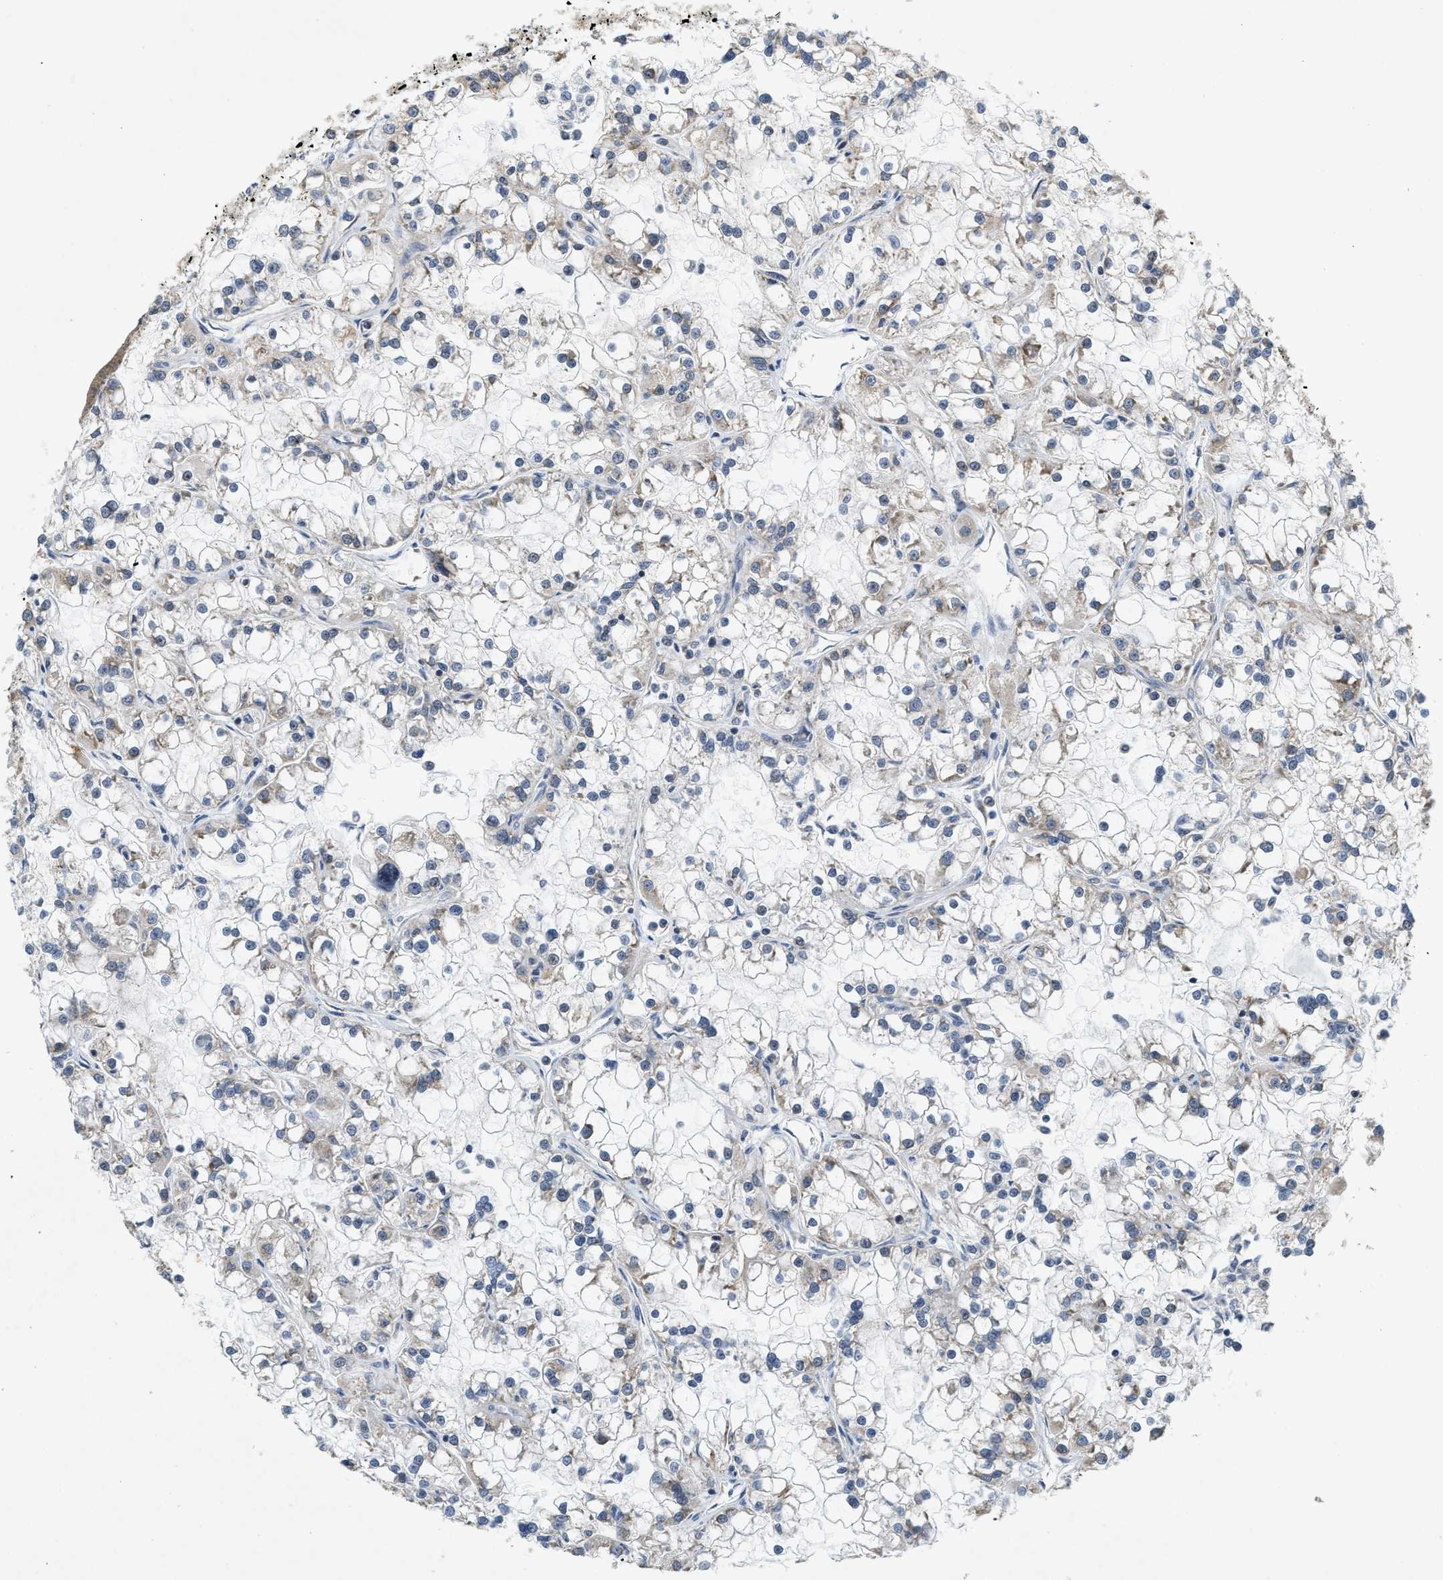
{"staining": {"intensity": "weak", "quantity": "<25%", "location": "cytoplasmic/membranous"}, "tissue": "renal cancer", "cell_type": "Tumor cells", "image_type": "cancer", "snomed": [{"axis": "morphology", "description": "Adenocarcinoma, NOS"}, {"axis": "topography", "description": "Kidney"}], "caption": "Renal cancer was stained to show a protein in brown. There is no significant staining in tumor cells.", "gene": "GIGYF1", "patient": {"sex": "female", "age": 52}}